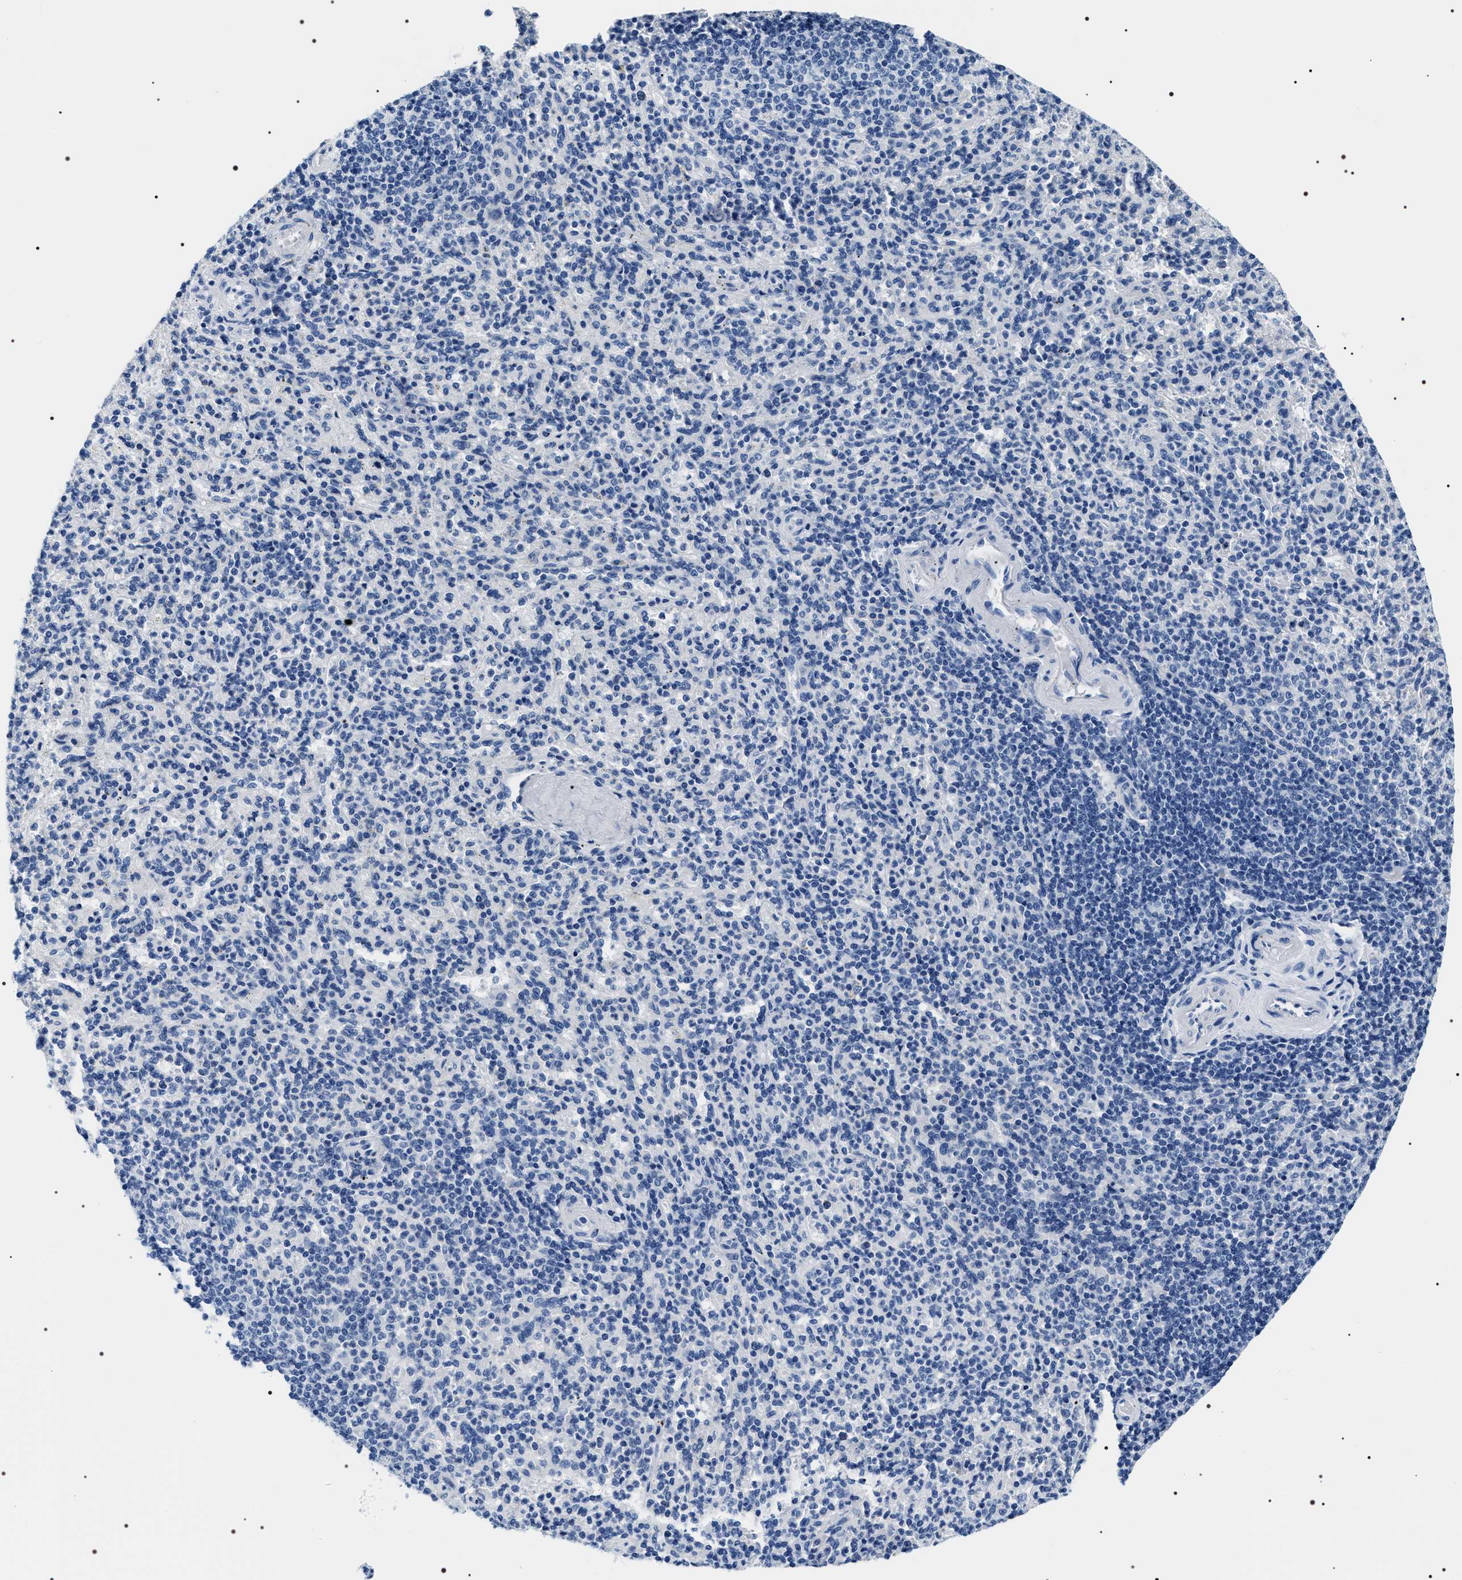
{"staining": {"intensity": "negative", "quantity": "none", "location": "none"}, "tissue": "spleen", "cell_type": "Cells in red pulp", "image_type": "normal", "snomed": [{"axis": "morphology", "description": "Normal tissue, NOS"}, {"axis": "topography", "description": "Spleen"}], "caption": "Micrograph shows no significant protein positivity in cells in red pulp of benign spleen.", "gene": "ADH4", "patient": {"sex": "male", "age": 36}}